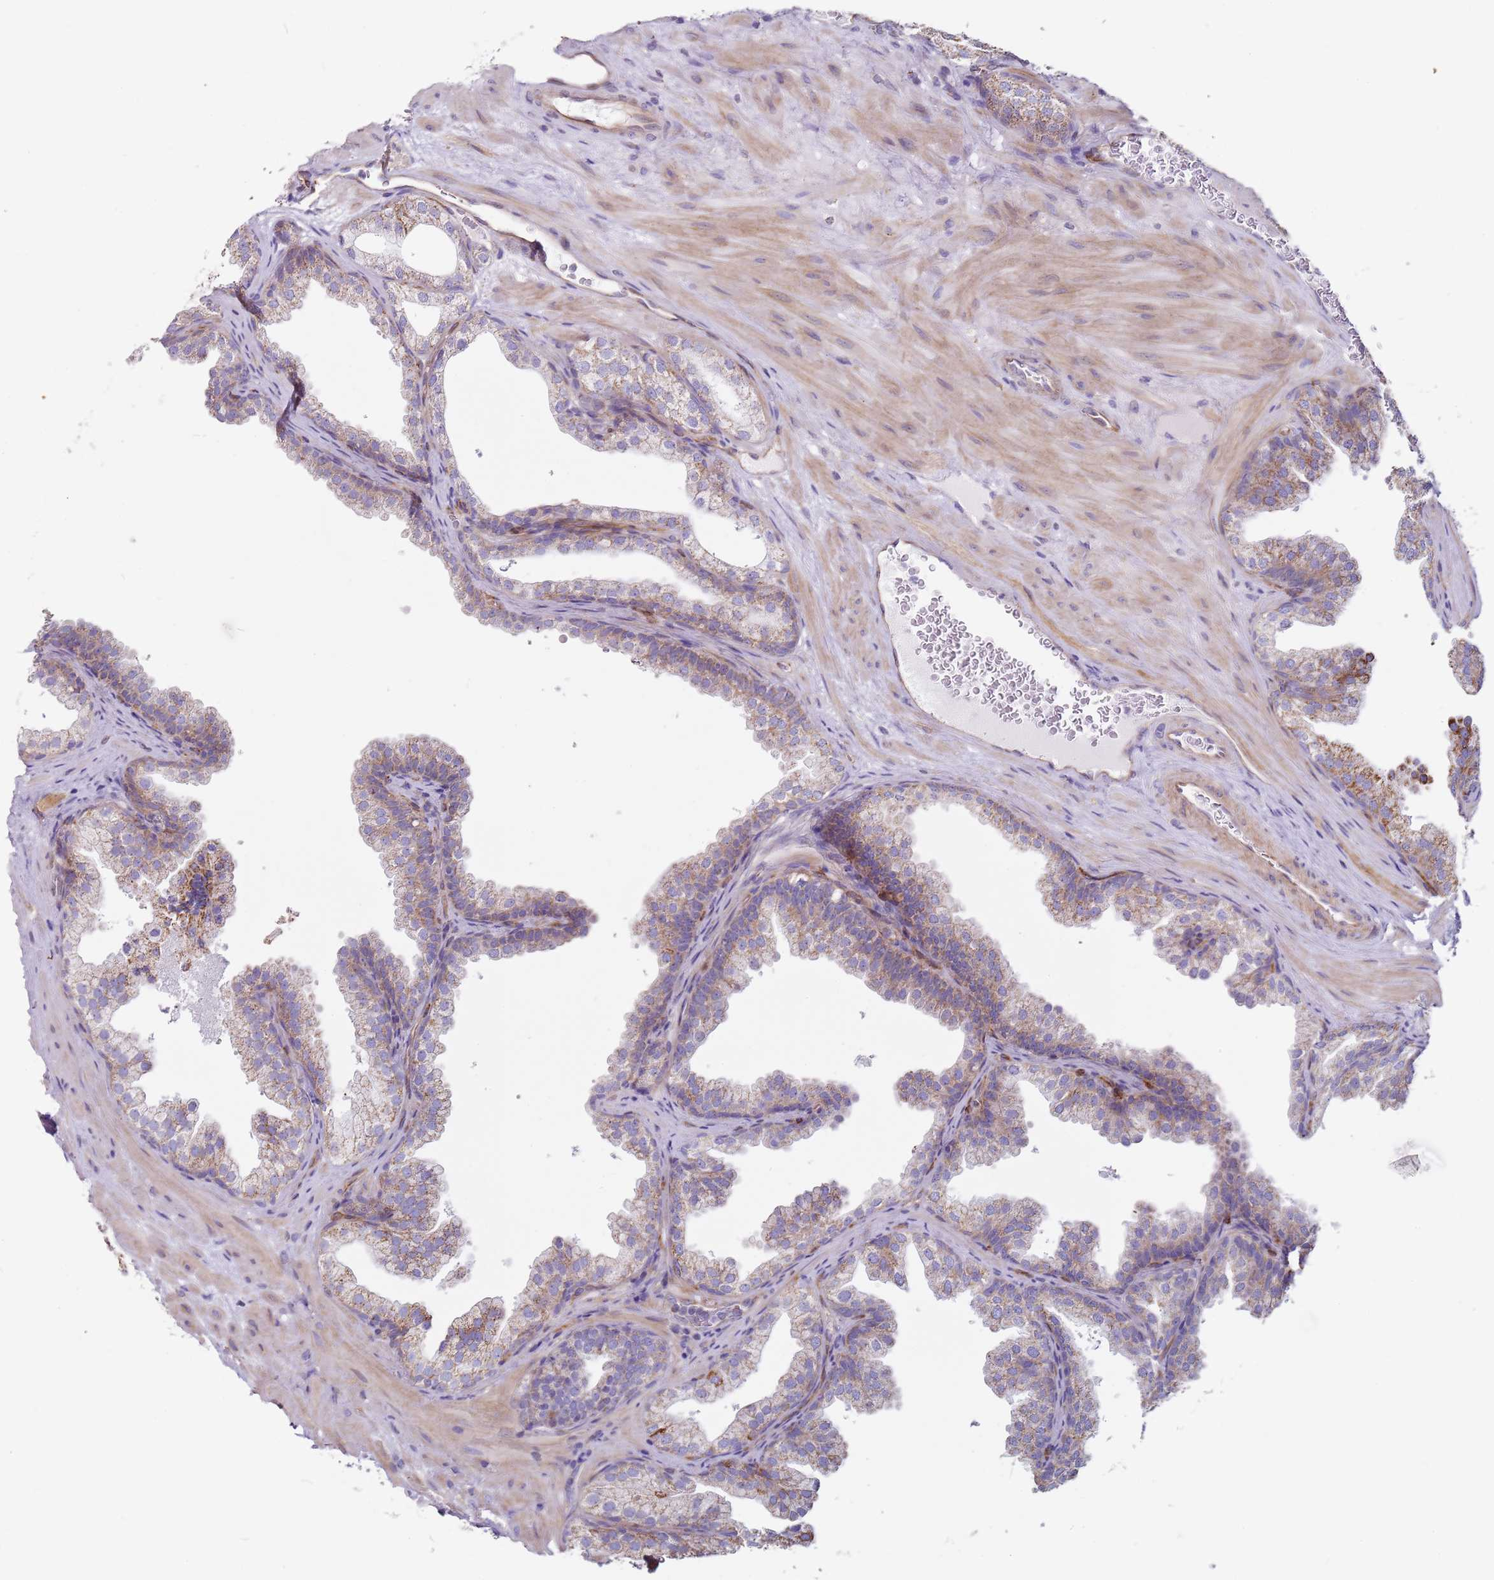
{"staining": {"intensity": "moderate", "quantity": "25%-75%", "location": "cytoplasmic/membranous"}, "tissue": "prostate", "cell_type": "Glandular cells", "image_type": "normal", "snomed": [{"axis": "morphology", "description": "Normal tissue, NOS"}, {"axis": "topography", "description": "Prostate"}], "caption": "Glandular cells display moderate cytoplasmic/membranous staining in about 25%-75% of cells in benign prostate. (DAB IHC with brightfield microscopy, high magnification).", "gene": "ALS2", "patient": {"sex": "male", "age": 37}}